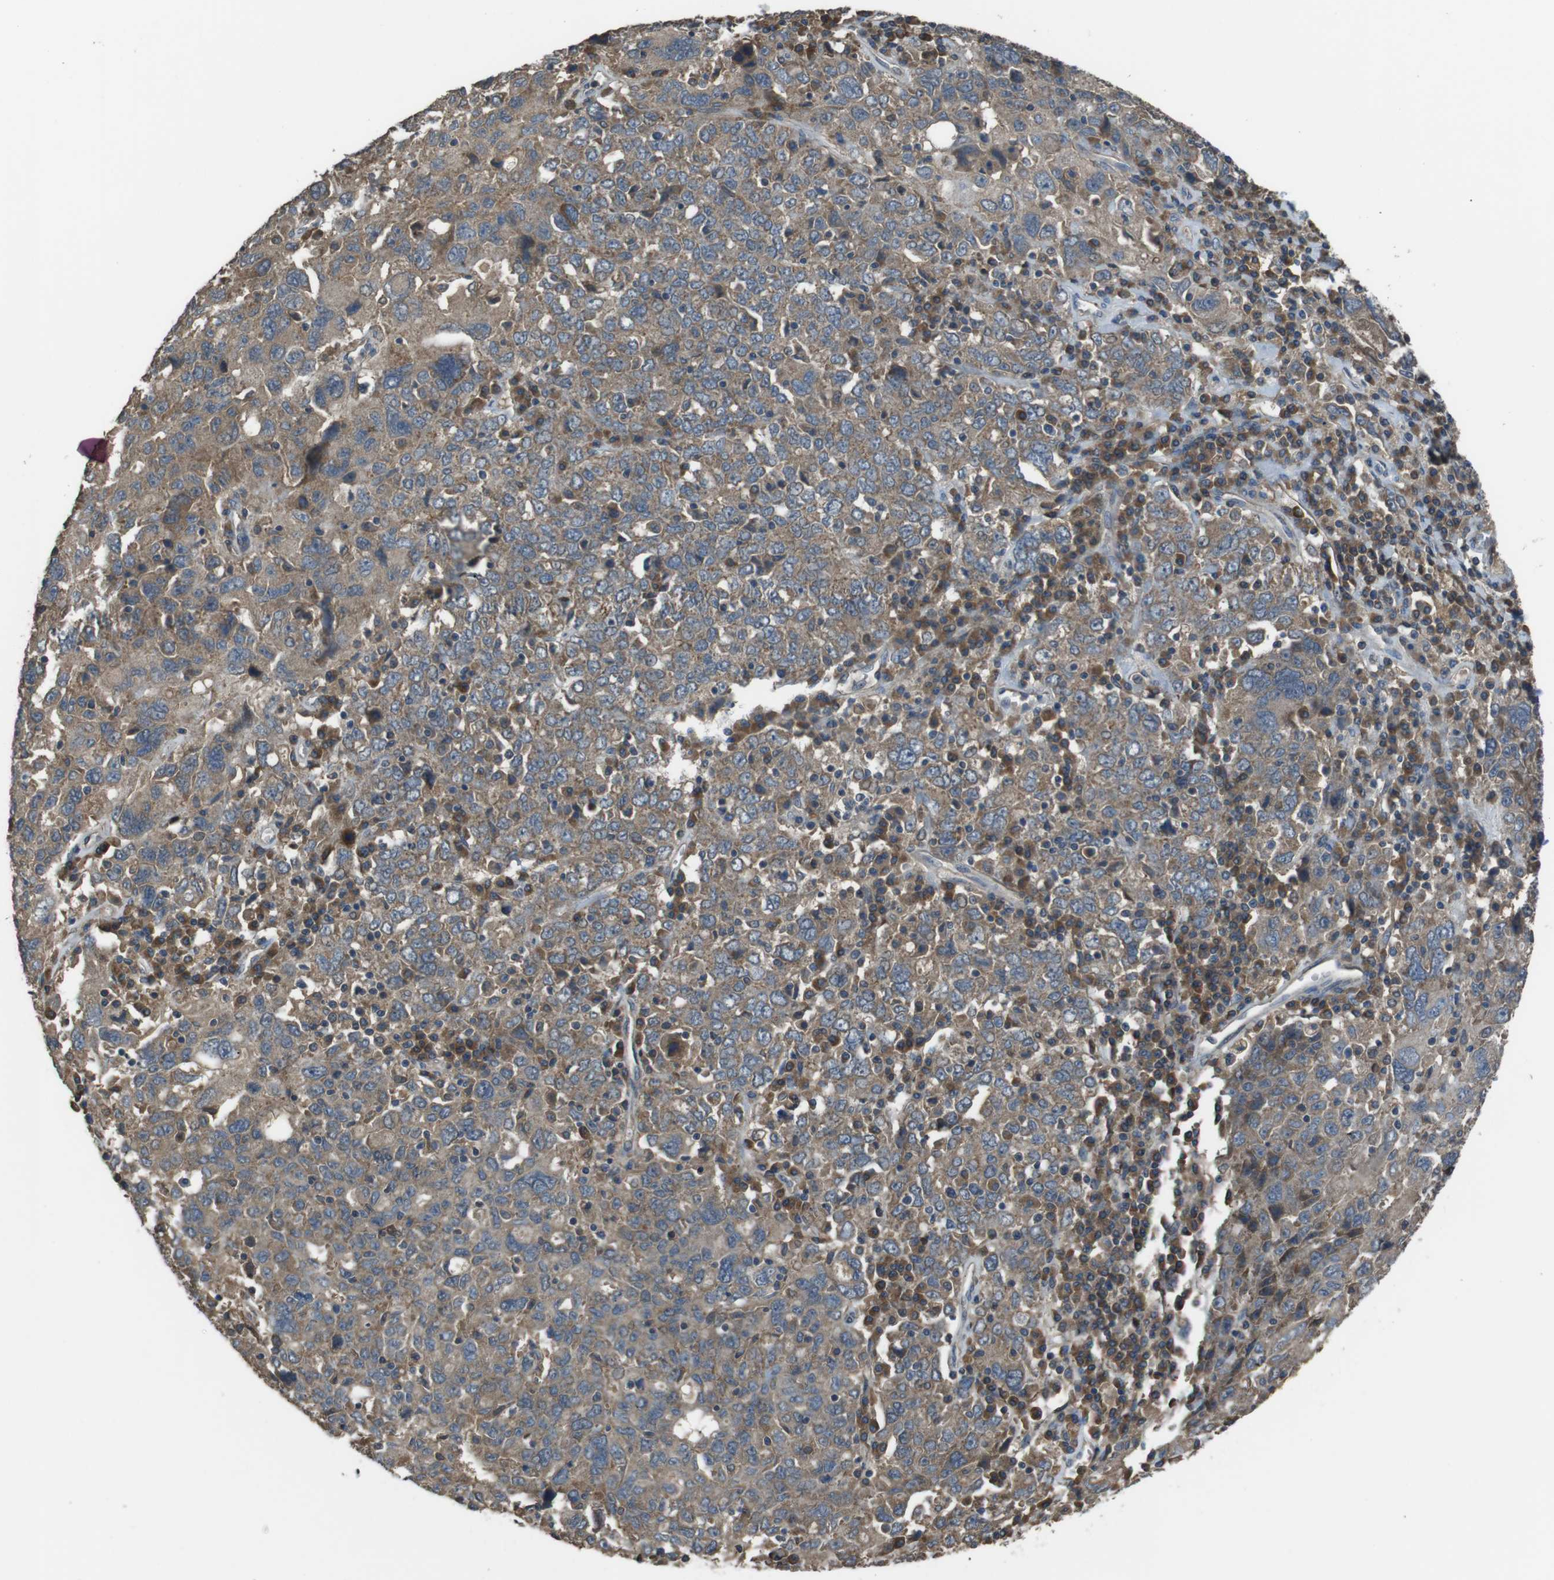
{"staining": {"intensity": "moderate", "quantity": ">75%", "location": "cytoplasmic/membranous"}, "tissue": "ovarian cancer", "cell_type": "Tumor cells", "image_type": "cancer", "snomed": [{"axis": "morphology", "description": "Carcinoma, endometroid"}, {"axis": "topography", "description": "Ovary"}], "caption": "Immunohistochemistry staining of ovarian cancer (endometroid carcinoma), which displays medium levels of moderate cytoplasmic/membranous expression in approximately >75% of tumor cells indicating moderate cytoplasmic/membranous protein staining. The staining was performed using DAB (brown) for protein detection and nuclei were counterstained in hematoxylin (blue).", "gene": "FUT2", "patient": {"sex": "female", "age": 62}}